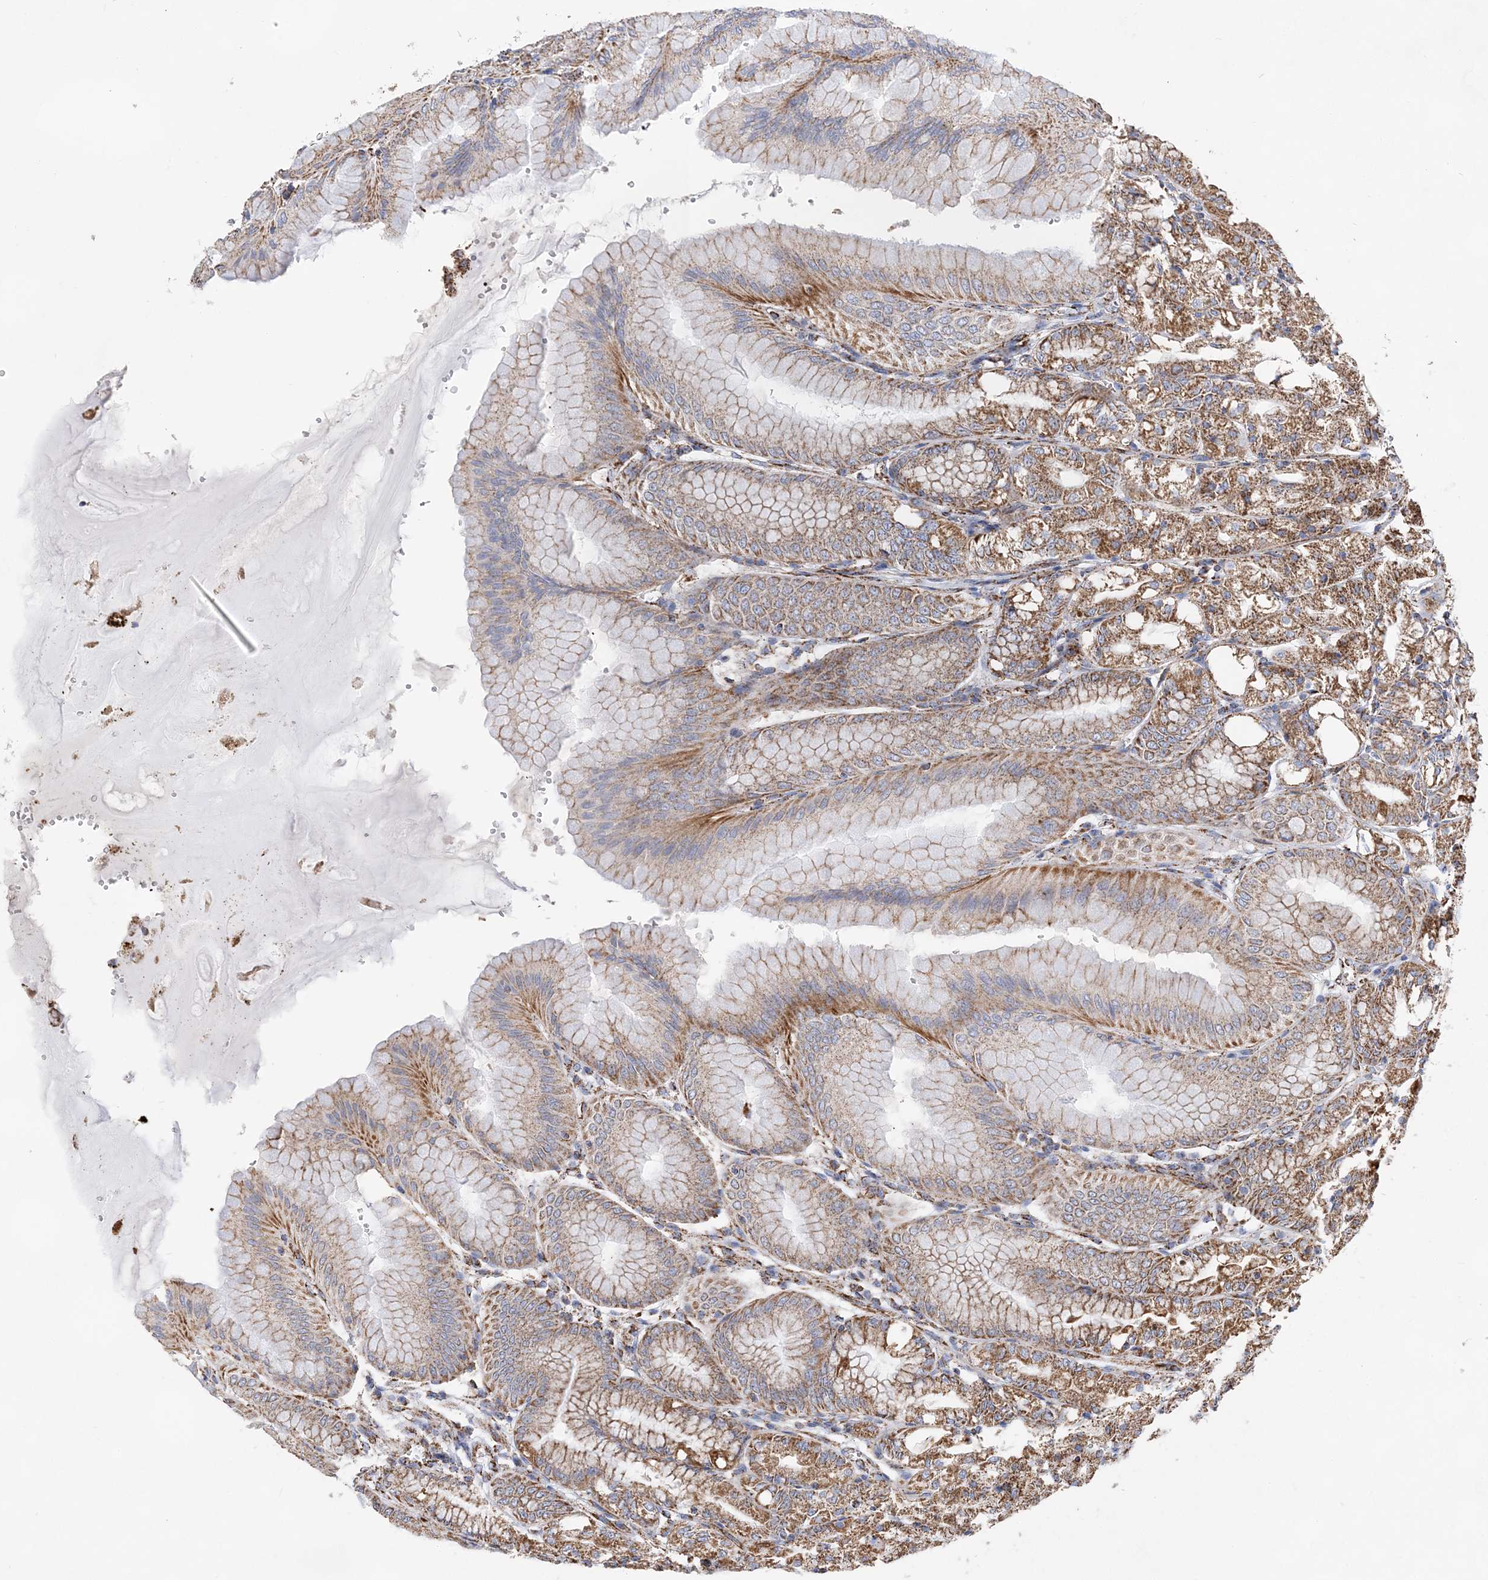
{"staining": {"intensity": "moderate", "quantity": ">75%", "location": "cytoplasmic/membranous"}, "tissue": "stomach", "cell_type": "Glandular cells", "image_type": "normal", "snomed": [{"axis": "morphology", "description": "Normal tissue, NOS"}, {"axis": "topography", "description": "Stomach, lower"}], "caption": "Protein staining by IHC reveals moderate cytoplasmic/membranous staining in about >75% of glandular cells in unremarkable stomach.", "gene": "ACOT9", "patient": {"sex": "male", "age": 71}}